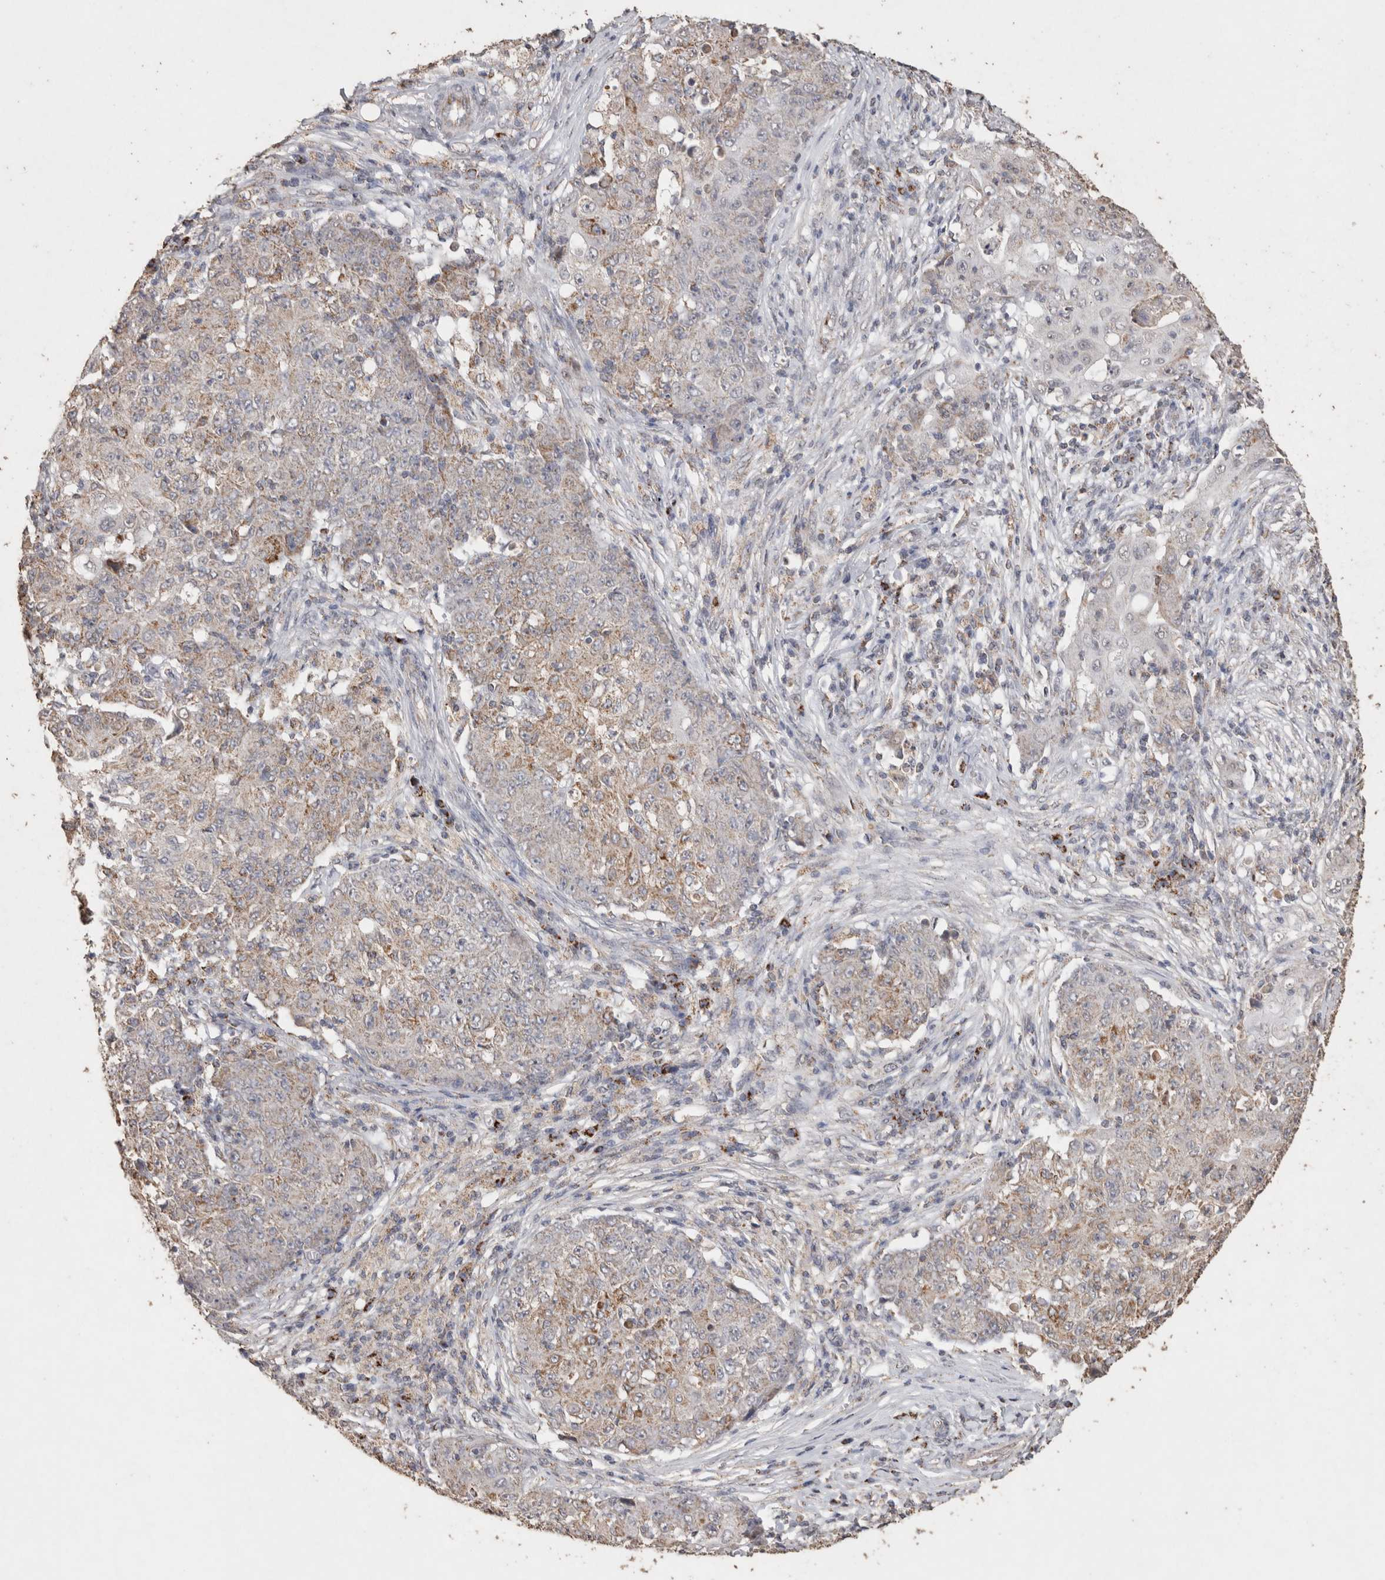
{"staining": {"intensity": "weak", "quantity": "25%-75%", "location": "cytoplasmic/membranous"}, "tissue": "ovarian cancer", "cell_type": "Tumor cells", "image_type": "cancer", "snomed": [{"axis": "morphology", "description": "Carcinoma, endometroid"}, {"axis": "topography", "description": "Ovary"}], "caption": "Immunohistochemistry (DAB) staining of human ovarian cancer shows weak cytoplasmic/membranous protein positivity in approximately 25%-75% of tumor cells. The staining was performed using DAB to visualize the protein expression in brown, while the nuclei were stained in blue with hematoxylin (Magnification: 20x).", "gene": "ACADM", "patient": {"sex": "female", "age": 42}}